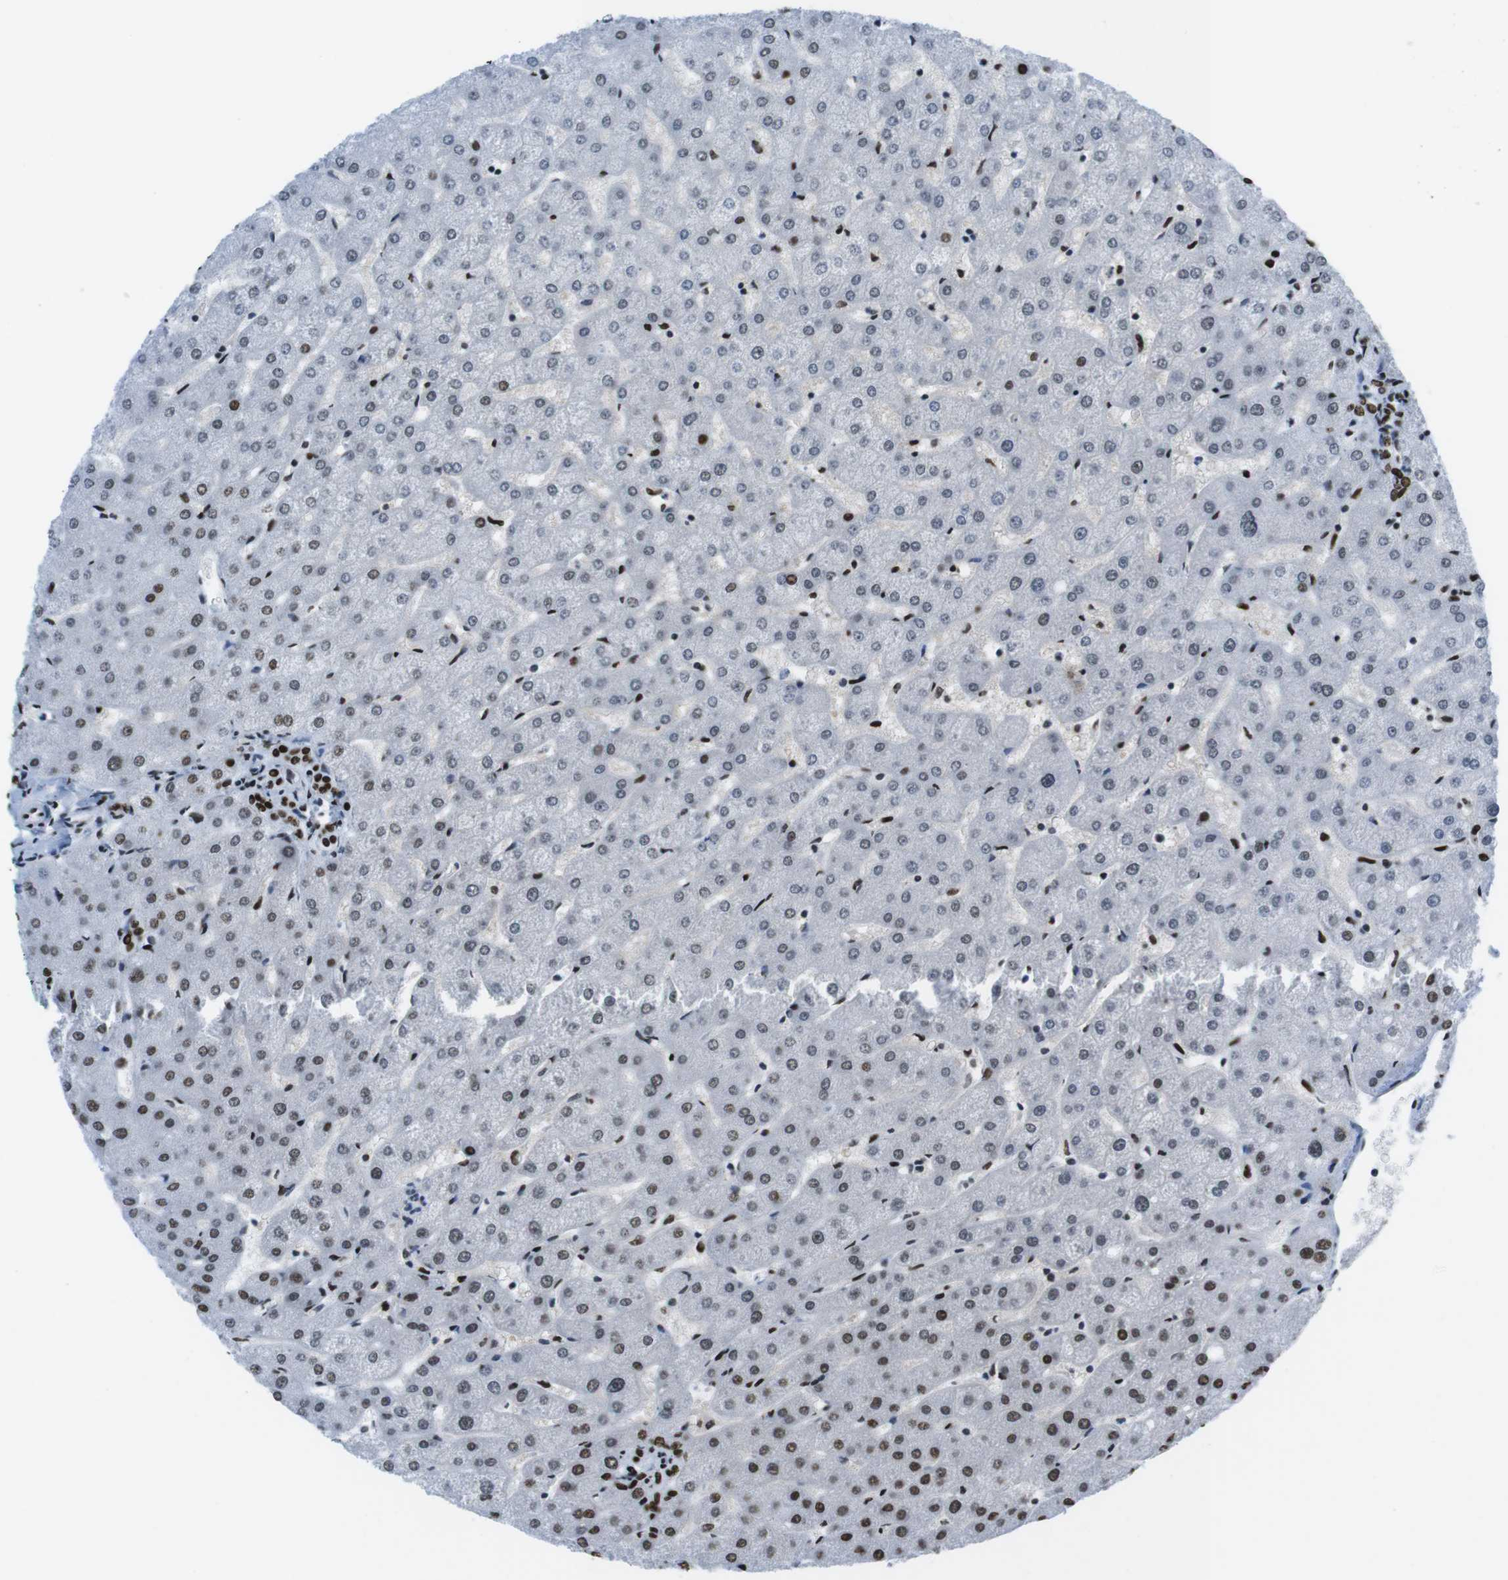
{"staining": {"intensity": "strong", "quantity": ">75%", "location": "nuclear"}, "tissue": "liver", "cell_type": "Cholangiocytes", "image_type": "normal", "snomed": [{"axis": "morphology", "description": "Normal tissue, NOS"}, {"axis": "topography", "description": "Liver"}], "caption": "Immunohistochemical staining of benign liver shows >75% levels of strong nuclear protein positivity in about >75% of cholangiocytes. The staining is performed using DAB (3,3'-diaminobenzidine) brown chromogen to label protein expression. The nuclei are counter-stained blue using hematoxylin.", "gene": "CITED2", "patient": {"sex": "male", "age": 67}}